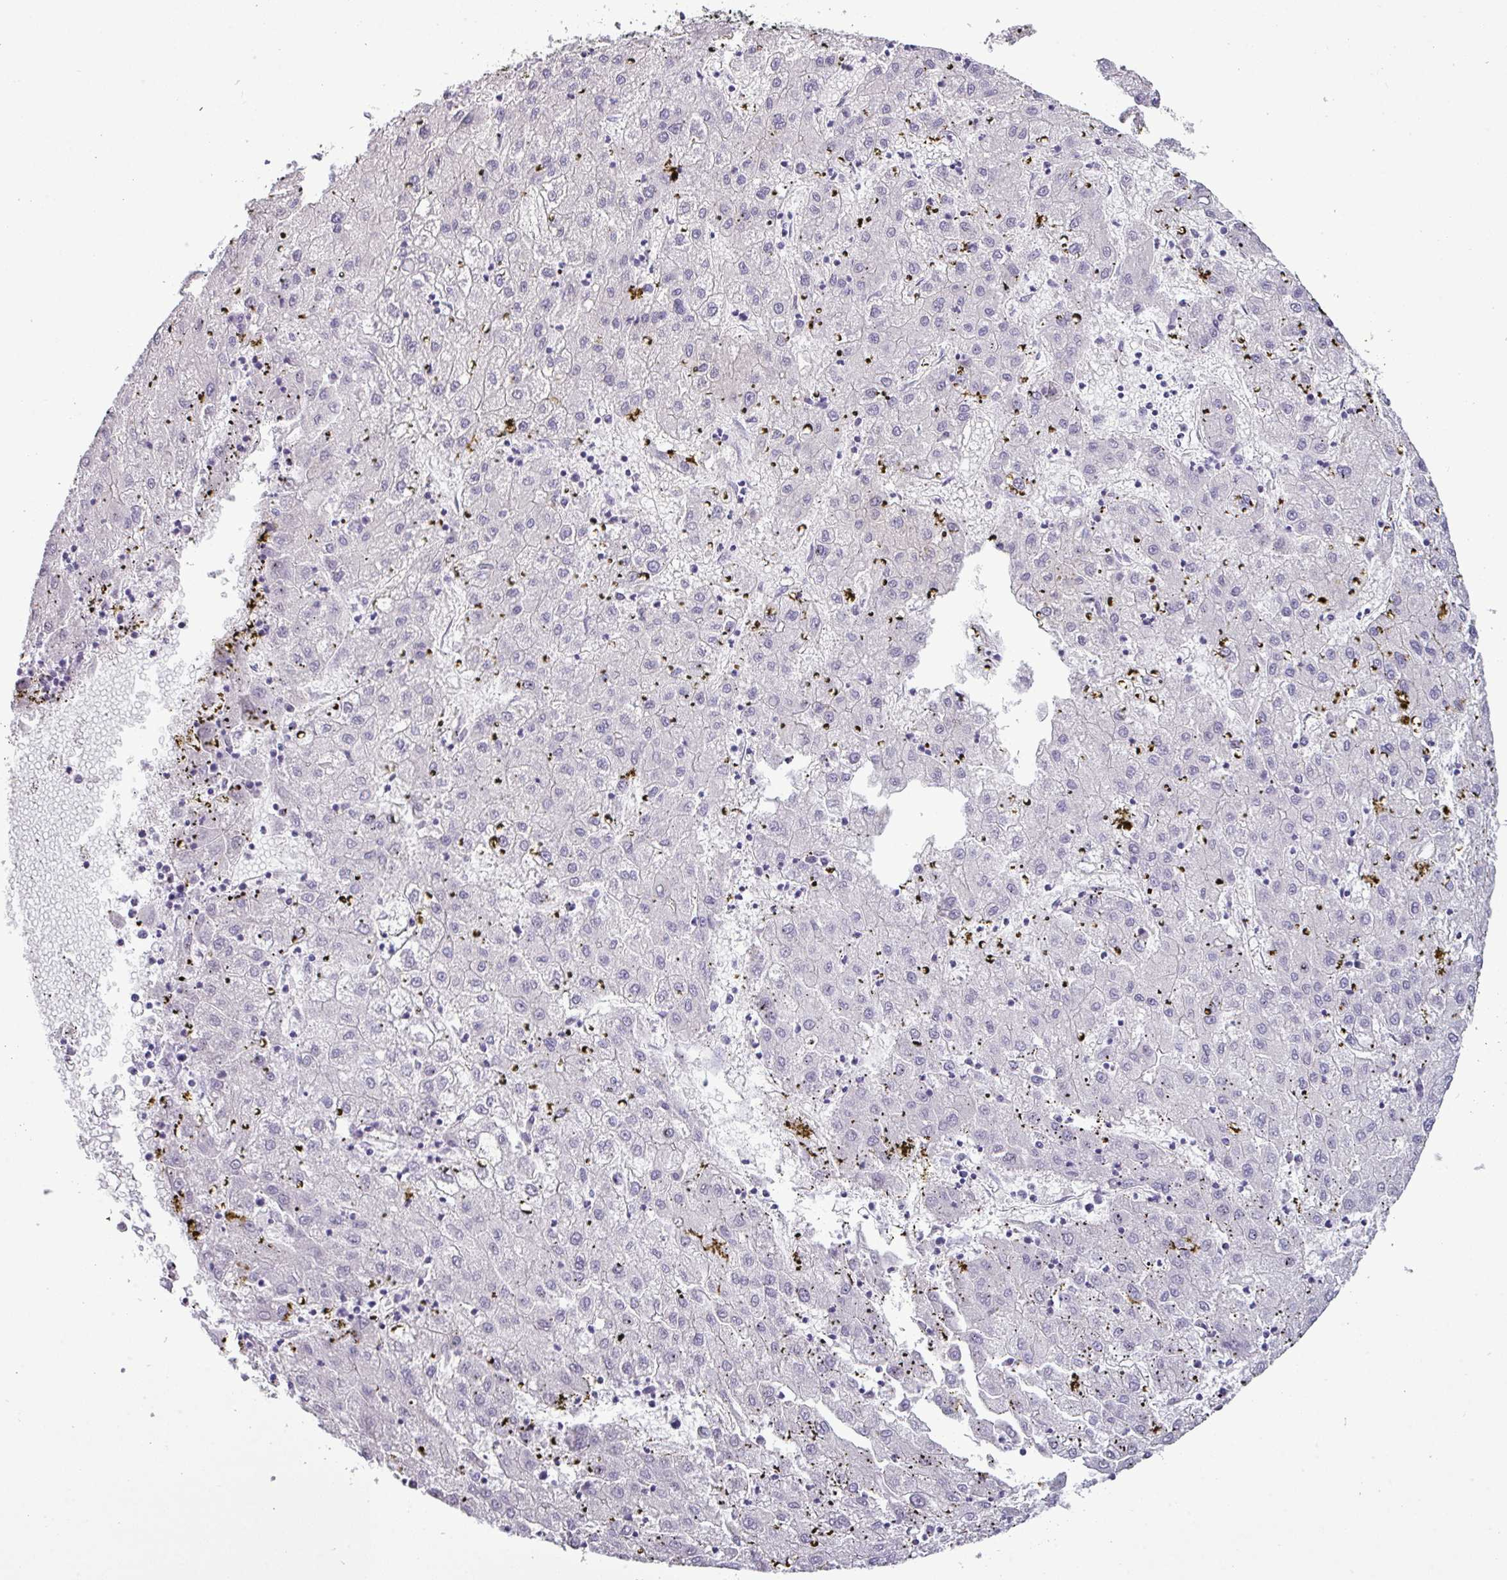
{"staining": {"intensity": "negative", "quantity": "none", "location": "none"}, "tissue": "liver cancer", "cell_type": "Tumor cells", "image_type": "cancer", "snomed": [{"axis": "morphology", "description": "Carcinoma, Hepatocellular, NOS"}, {"axis": "topography", "description": "Liver"}], "caption": "Tumor cells show no significant staining in liver cancer.", "gene": "TMEM91", "patient": {"sex": "male", "age": 72}}